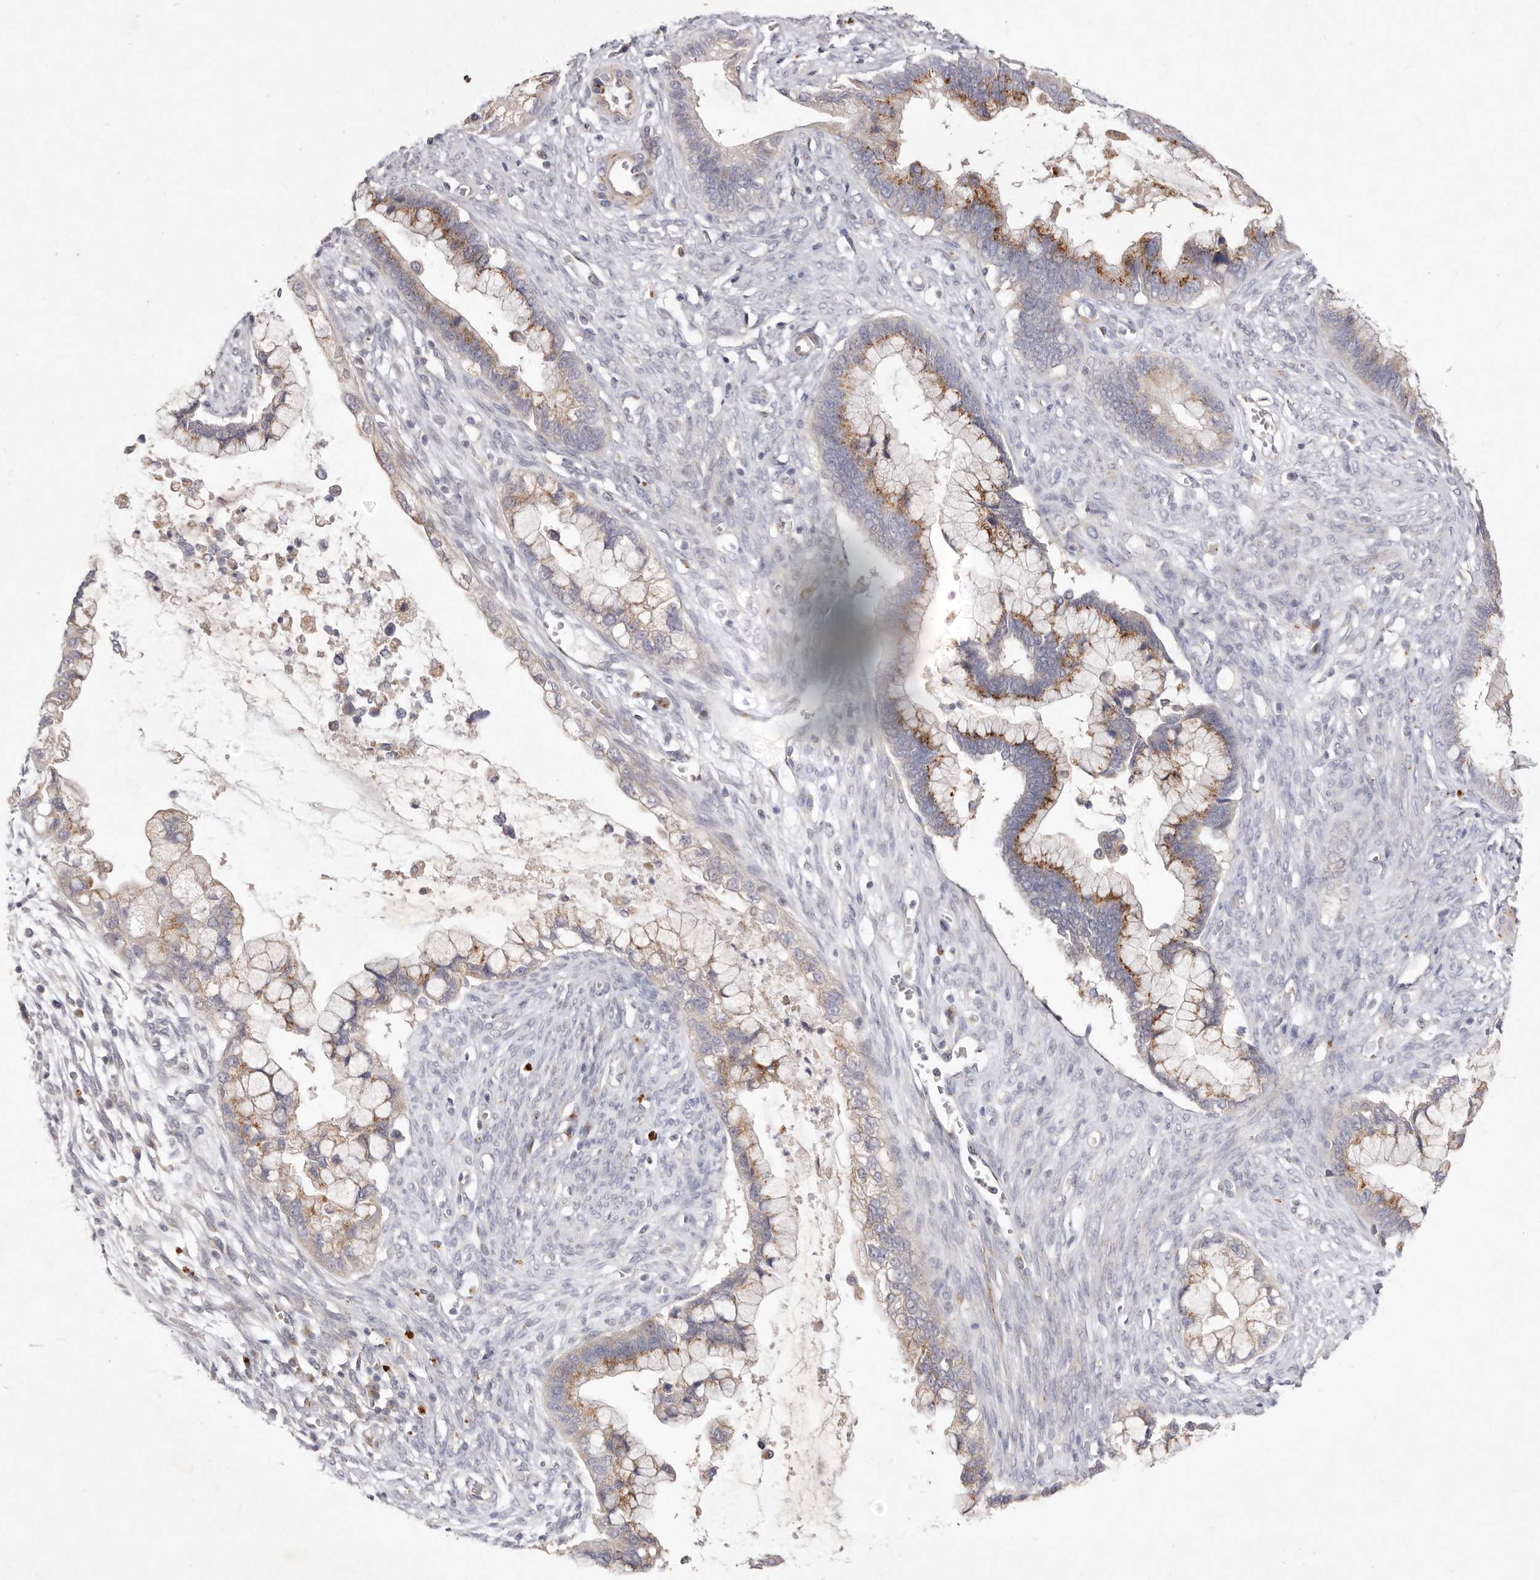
{"staining": {"intensity": "moderate", "quantity": ">75%", "location": "cytoplasmic/membranous"}, "tissue": "cervical cancer", "cell_type": "Tumor cells", "image_type": "cancer", "snomed": [{"axis": "morphology", "description": "Adenocarcinoma, NOS"}, {"axis": "topography", "description": "Cervix"}], "caption": "Immunohistochemistry staining of cervical adenocarcinoma, which demonstrates medium levels of moderate cytoplasmic/membranous expression in about >75% of tumor cells indicating moderate cytoplasmic/membranous protein staining. The staining was performed using DAB (brown) for protein detection and nuclei were counterstained in hematoxylin (blue).", "gene": "USP24", "patient": {"sex": "female", "age": 44}}